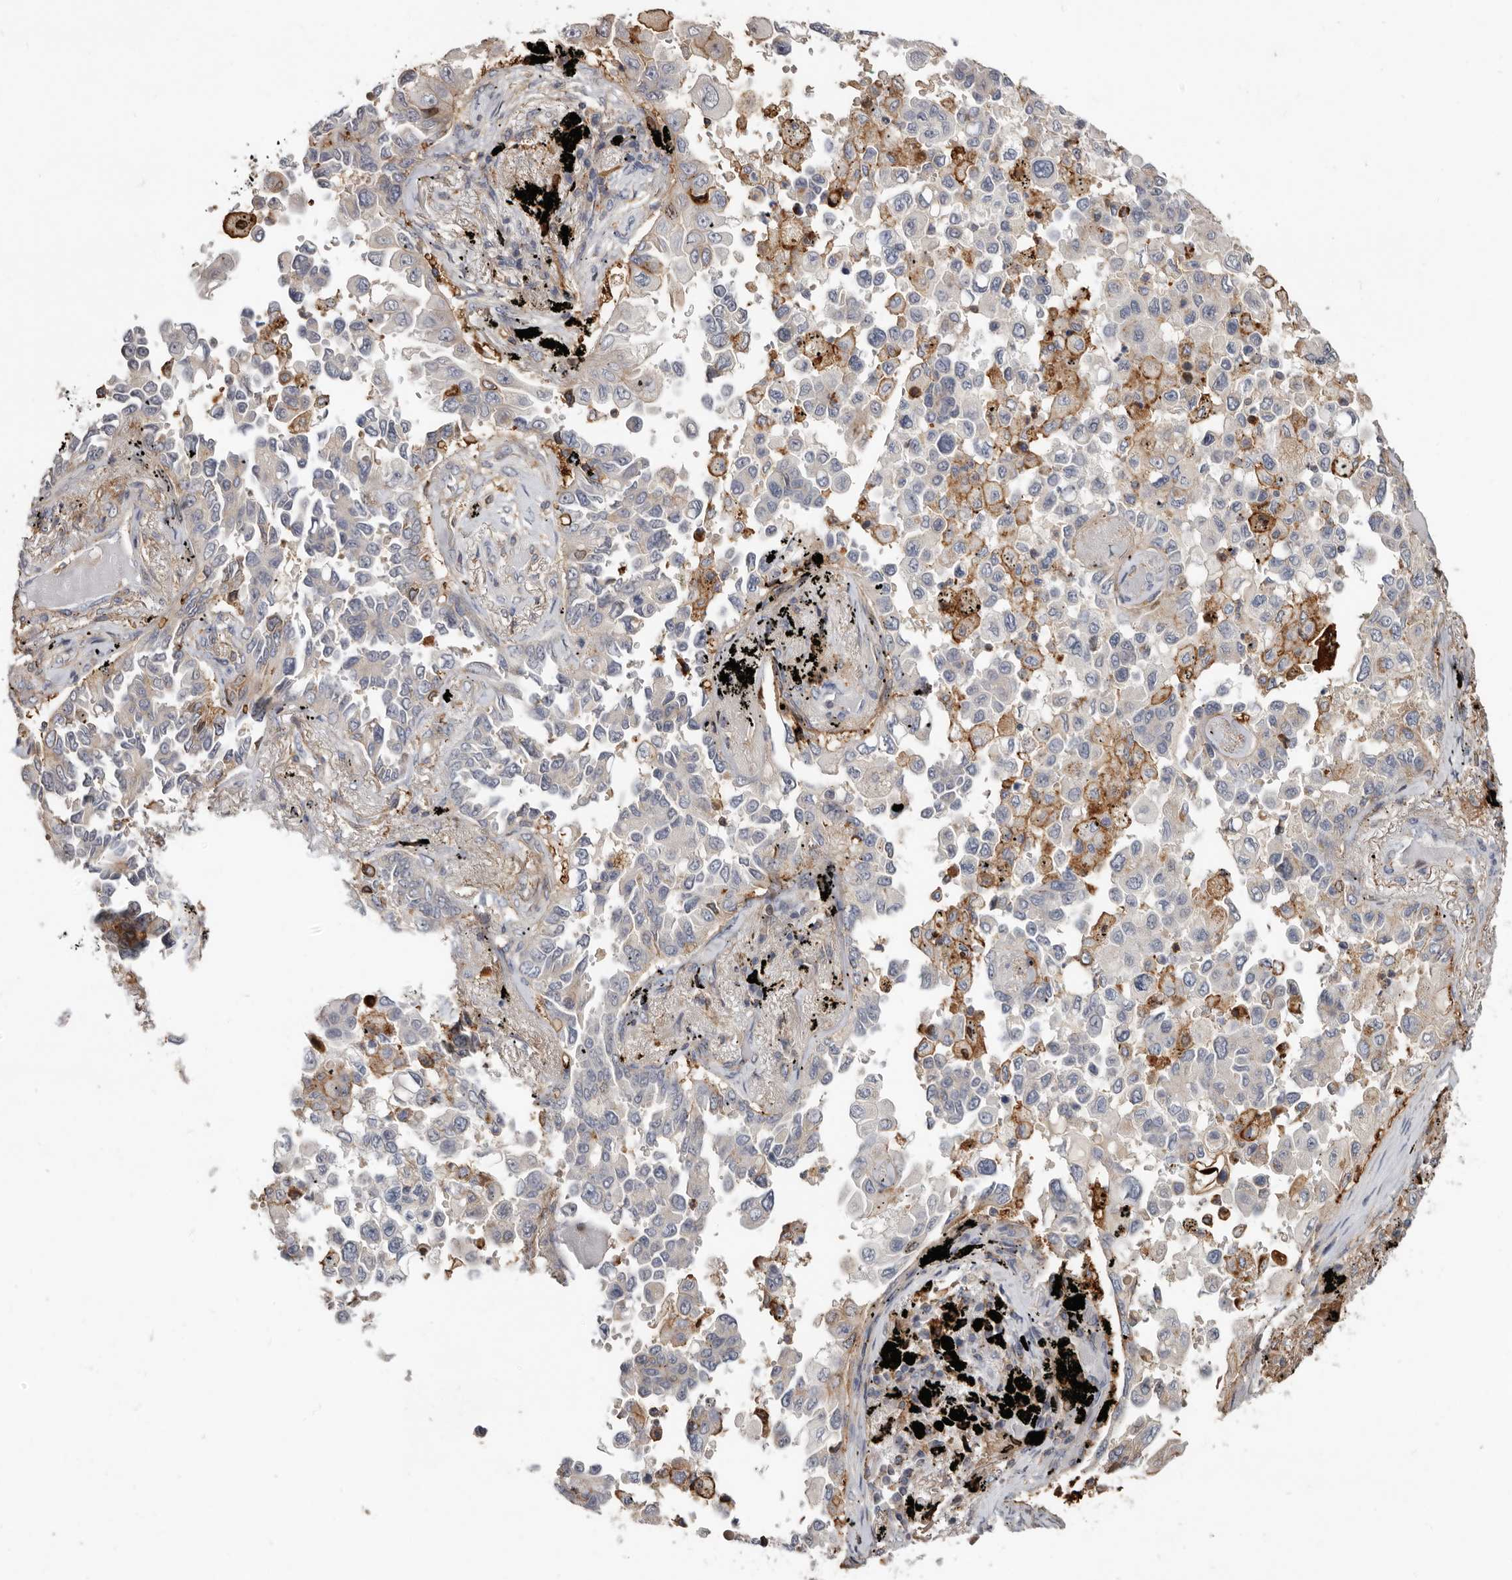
{"staining": {"intensity": "negative", "quantity": "none", "location": "none"}, "tissue": "lung cancer", "cell_type": "Tumor cells", "image_type": "cancer", "snomed": [{"axis": "morphology", "description": "Adenocarcinoma, NOS"}, {"axis": "topography", "description": "Lung"}], "caption": "Image shows no protein staining in tumor cells of adenocarcinoma (lung) tissue.", "gene": "KIF26B", "patient": {"sex": "female", "age": 67}}